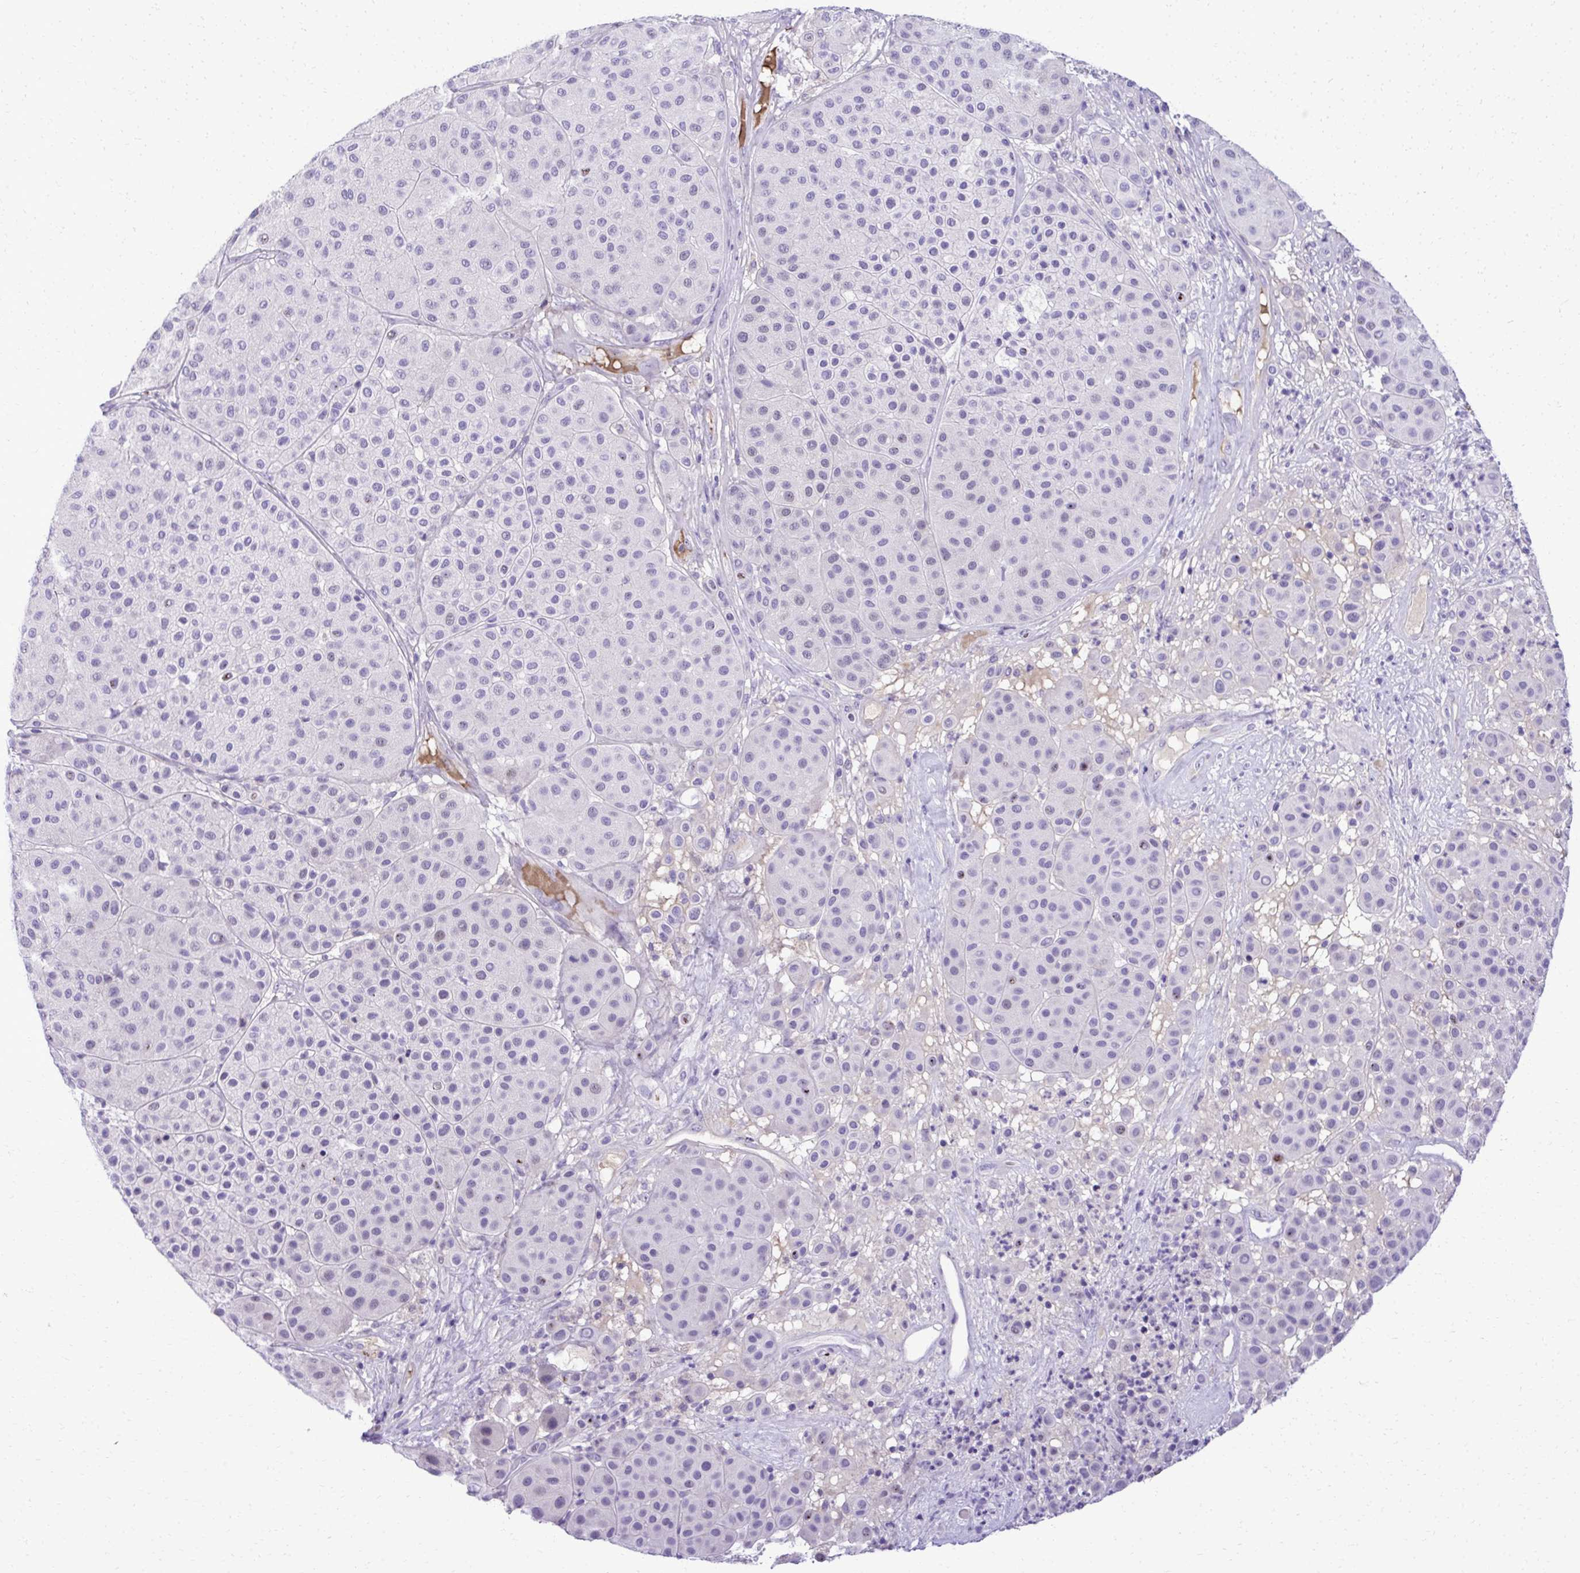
{"staining": {"intensity": "negative", "quantity": "none", "location": "none"}, "tissue": "melanoma", "cell_type": "Tumor cells", "image_type": "cancer", "snomed": [{"axis": "morphology", "description": "Malignant melanoma, Metastatic site"}, {"axis": "topography", "description": "Smooth muscle"}], "caption": "IHC photomicrograph of neoplastic tissue: human malignant melanoma (metastatic site) stained with DAB (3,3'-diaminobenzidine) displays no significant protein expression in tumor cells.", "gene": "PITPNM3", "patient": {"sex": "male", "age": 41}}